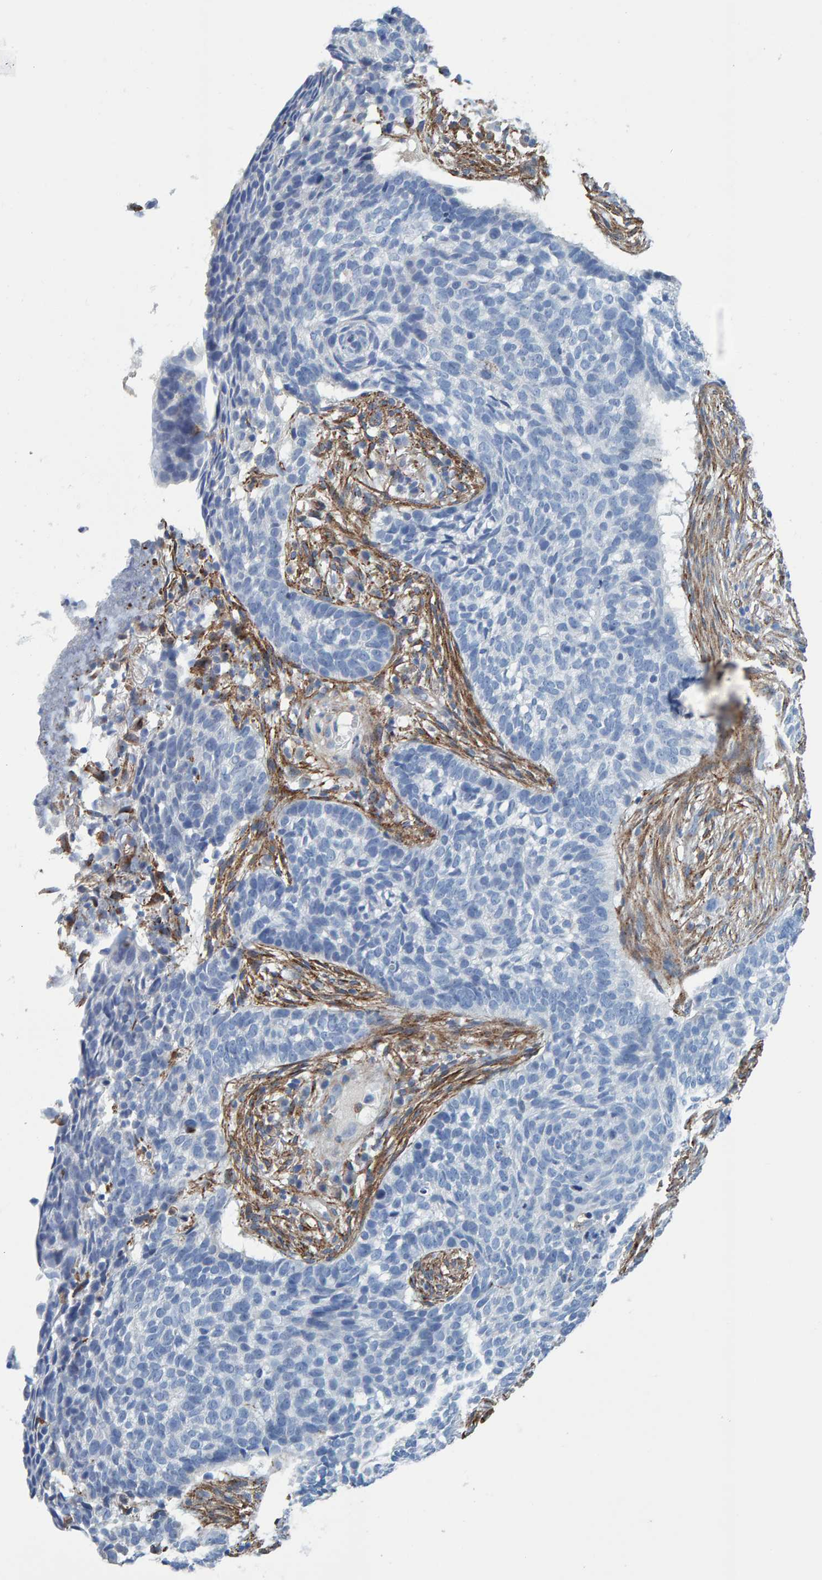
{"staining": {"intensity": "negative", "quantity": "none", "location": "none"}, "tissue": "skin cancer", "cell_type": "Tumor cells", "image_type": "cancer", "snomed": [{"axis": "morphology", "description": "Basal cell carcinoma"}, {"axis": "topography", "description": "Skin"}], "caption": "Skin basal cell carcinoma was stained to show a protein in brown. There is no significant staining in tumor cells.", "gene": "LRP1", "patient": {"sex": "male", "age": 85}}